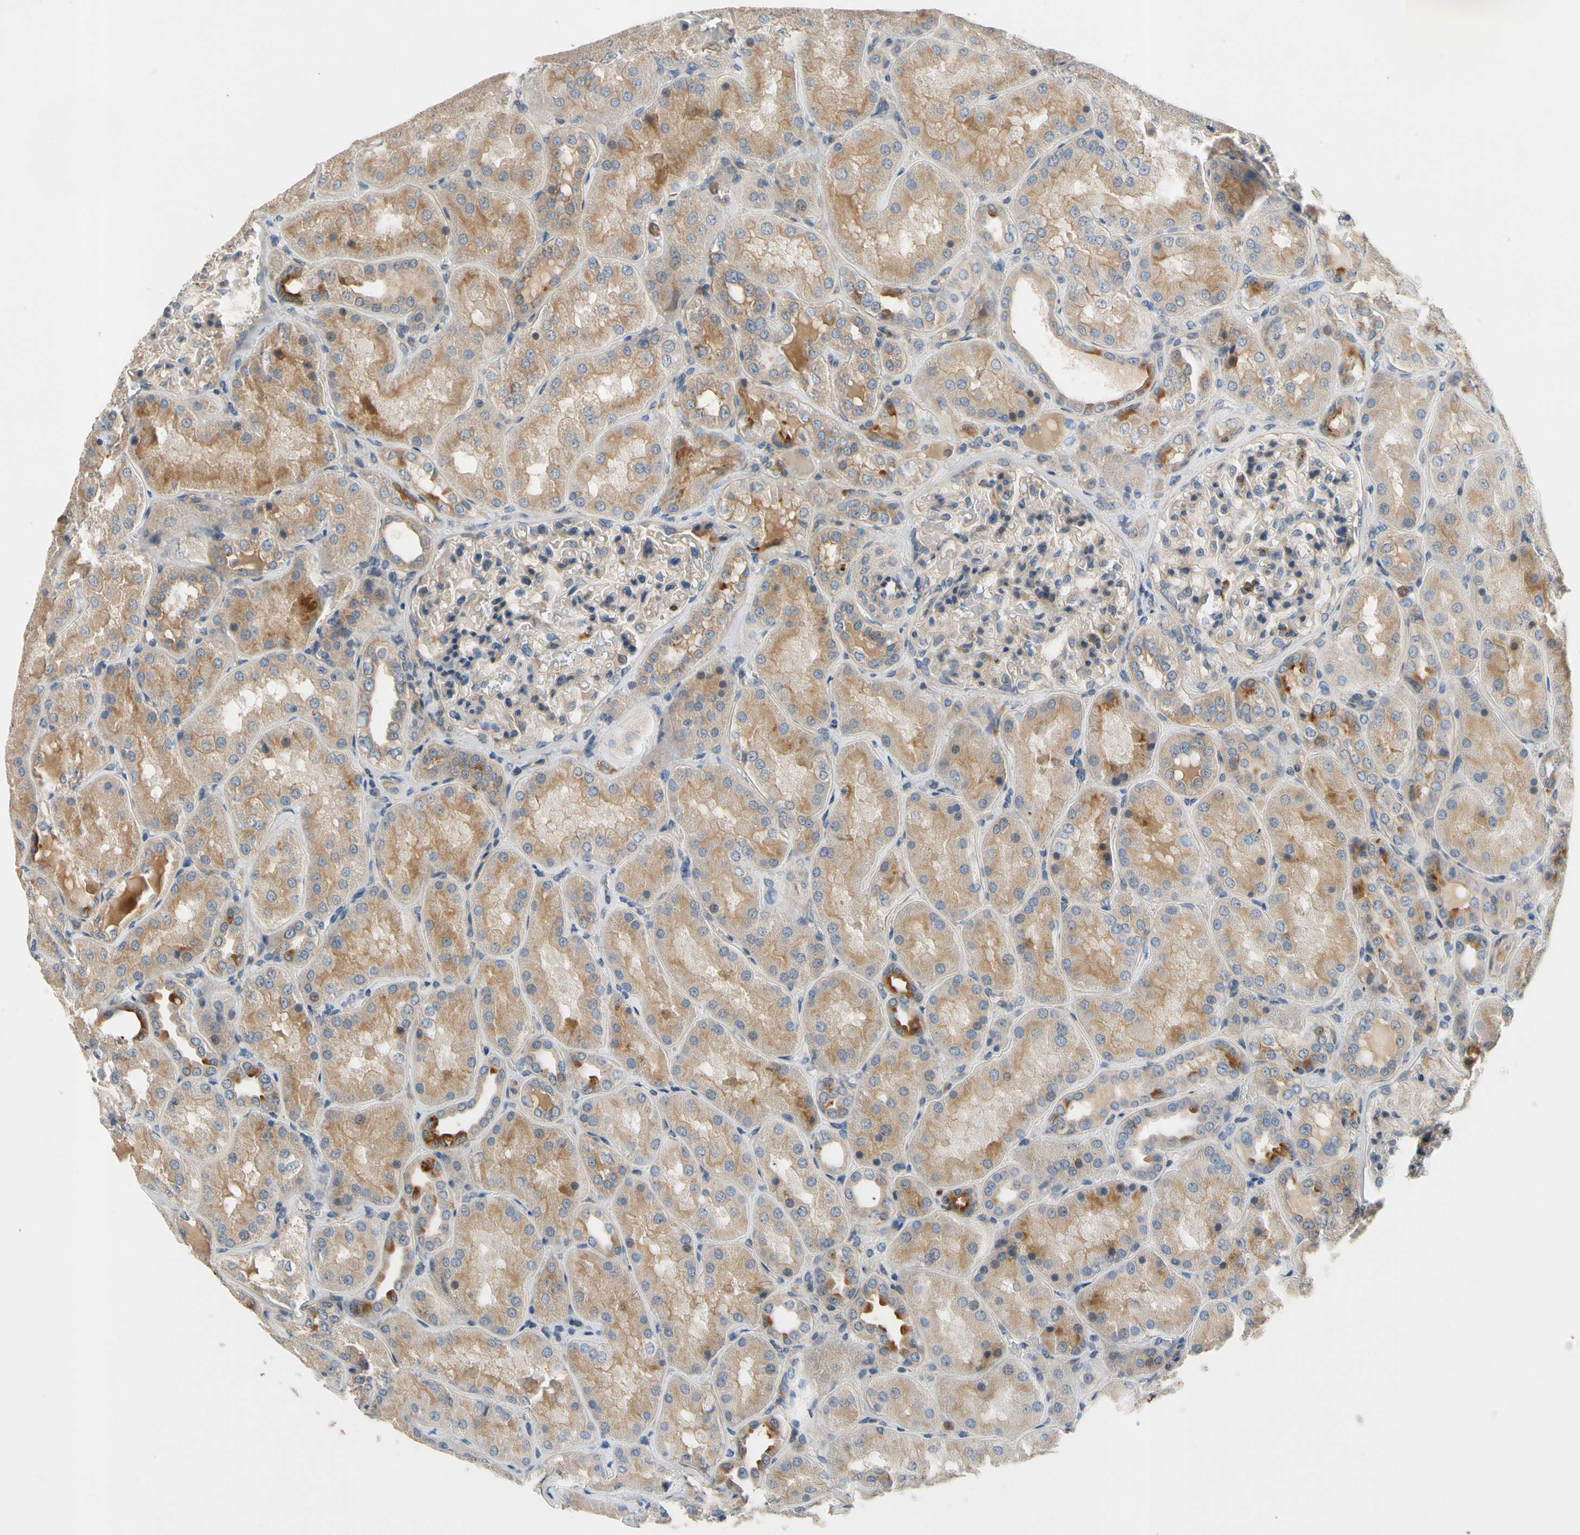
{"staining": {"intensity": "negative", "quantity": "none", "location": "none"}, "tissue": "kidney", "cell_type": "Cells in glomeruli", "image_type": "normal", "snomed": [{"axis": "morphology", "description": "Normal tissue, NOS"}, {"axis": "topography", "description": "Kidney"}], "caption": "Human kidney stained for a protein using immunohistochemistry demonstrates no expression in cells in glomeruli.", "gene": "SIGLEC5", "patient": {"sex": "female", "age": 56}}